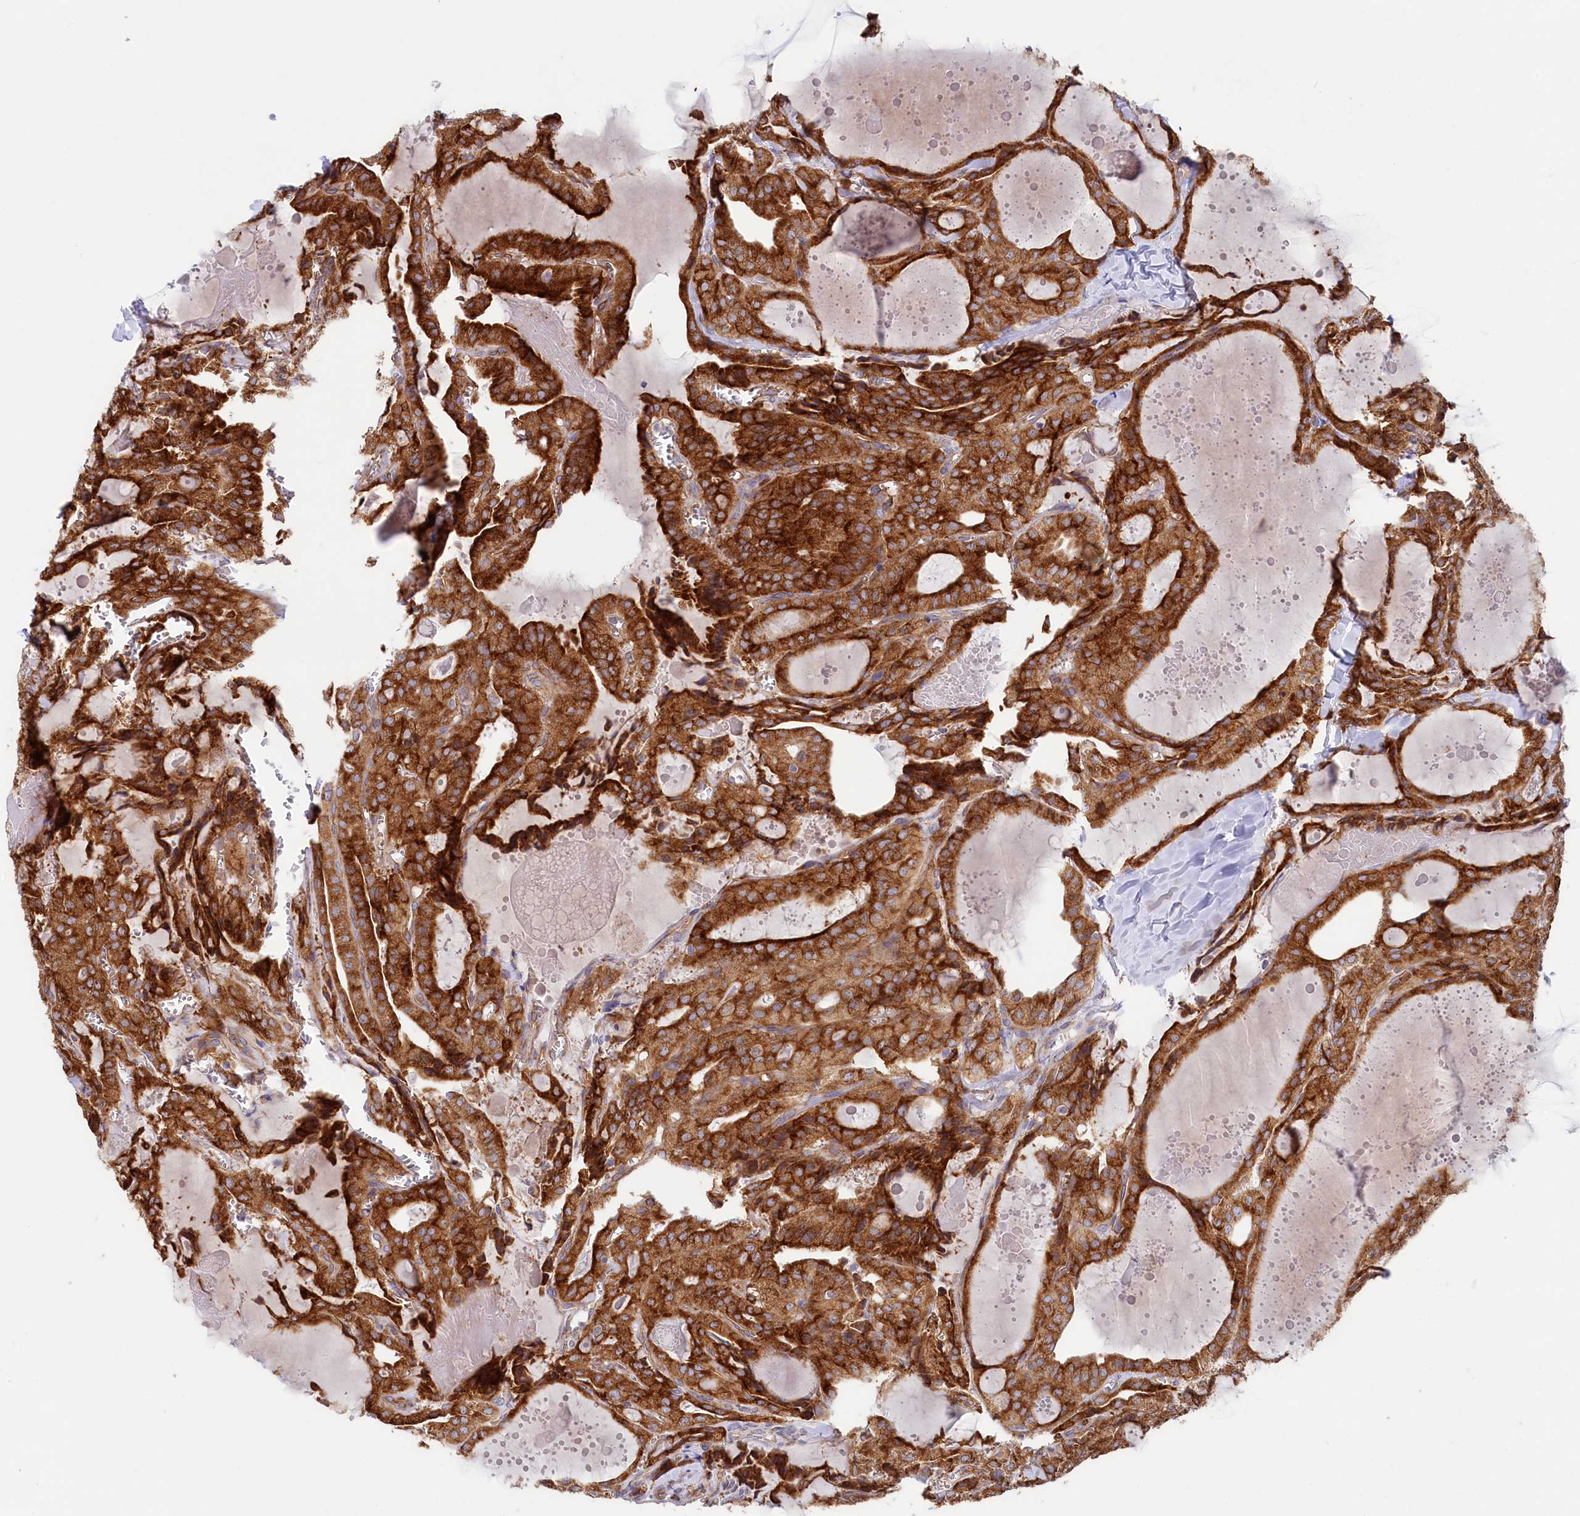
{"staining": {"intensity": "strong", "quantity": ">75%", "location": "cytoplasmic/membranous"}, "tissue": "thyroid cancer", "cell_type": "Tumor cells", "image_type": "cancer", "snomed": [{"axis": "morphology", "description": "Papillary adenocarcinoma, NOS"}, {"axis": "topography", "description": "Thyroid gland"}], "caption": "Protein expression by IHC displays strong cytoplasmic/membranous positivity in about >75% of tumor cells in thyroid cancer.", "gene": "CHID1", "patient": {"sex": "male", "age": 52}}